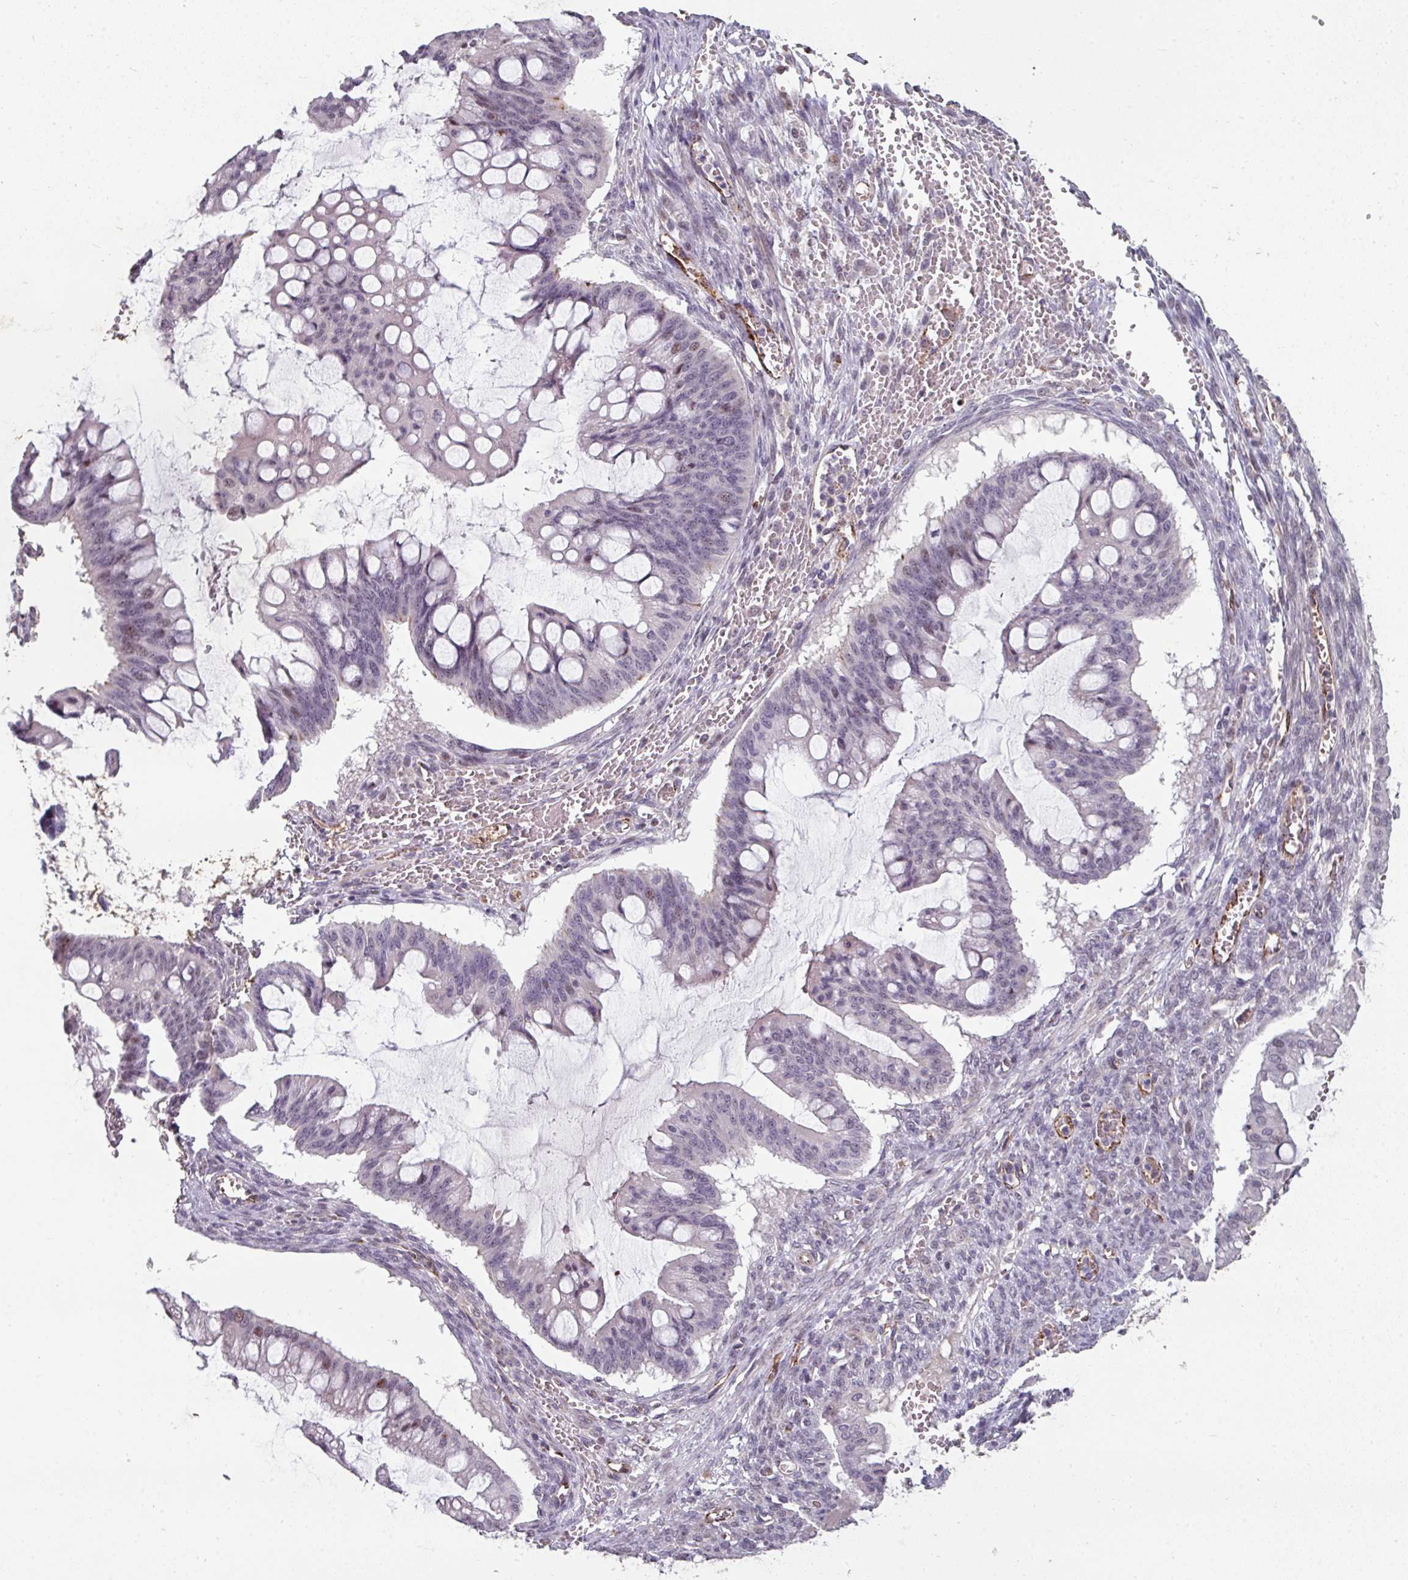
{"staining": {"intensity": "moderate", "quantity": "<25%", "location": "nuclear"}, "tissue": "ovarian cancer", "cell_type": "Tumor cells", "image_type": "cancer", "snomed": [{"axis": "morphology", "description": "Cystadenocarcinoma, mucinous, NOS"}, {"axis": "topography", "description": "Ovary"}], "caption": "Mucinous cystadenocarcinoma (ovarian) was stained to show a protein in brown. There is low levels of moderate nuclear staining in approximately <25% of tumor cells.", "gene": "SIDT2", "patient": {"sex": "female", "age": 73}}